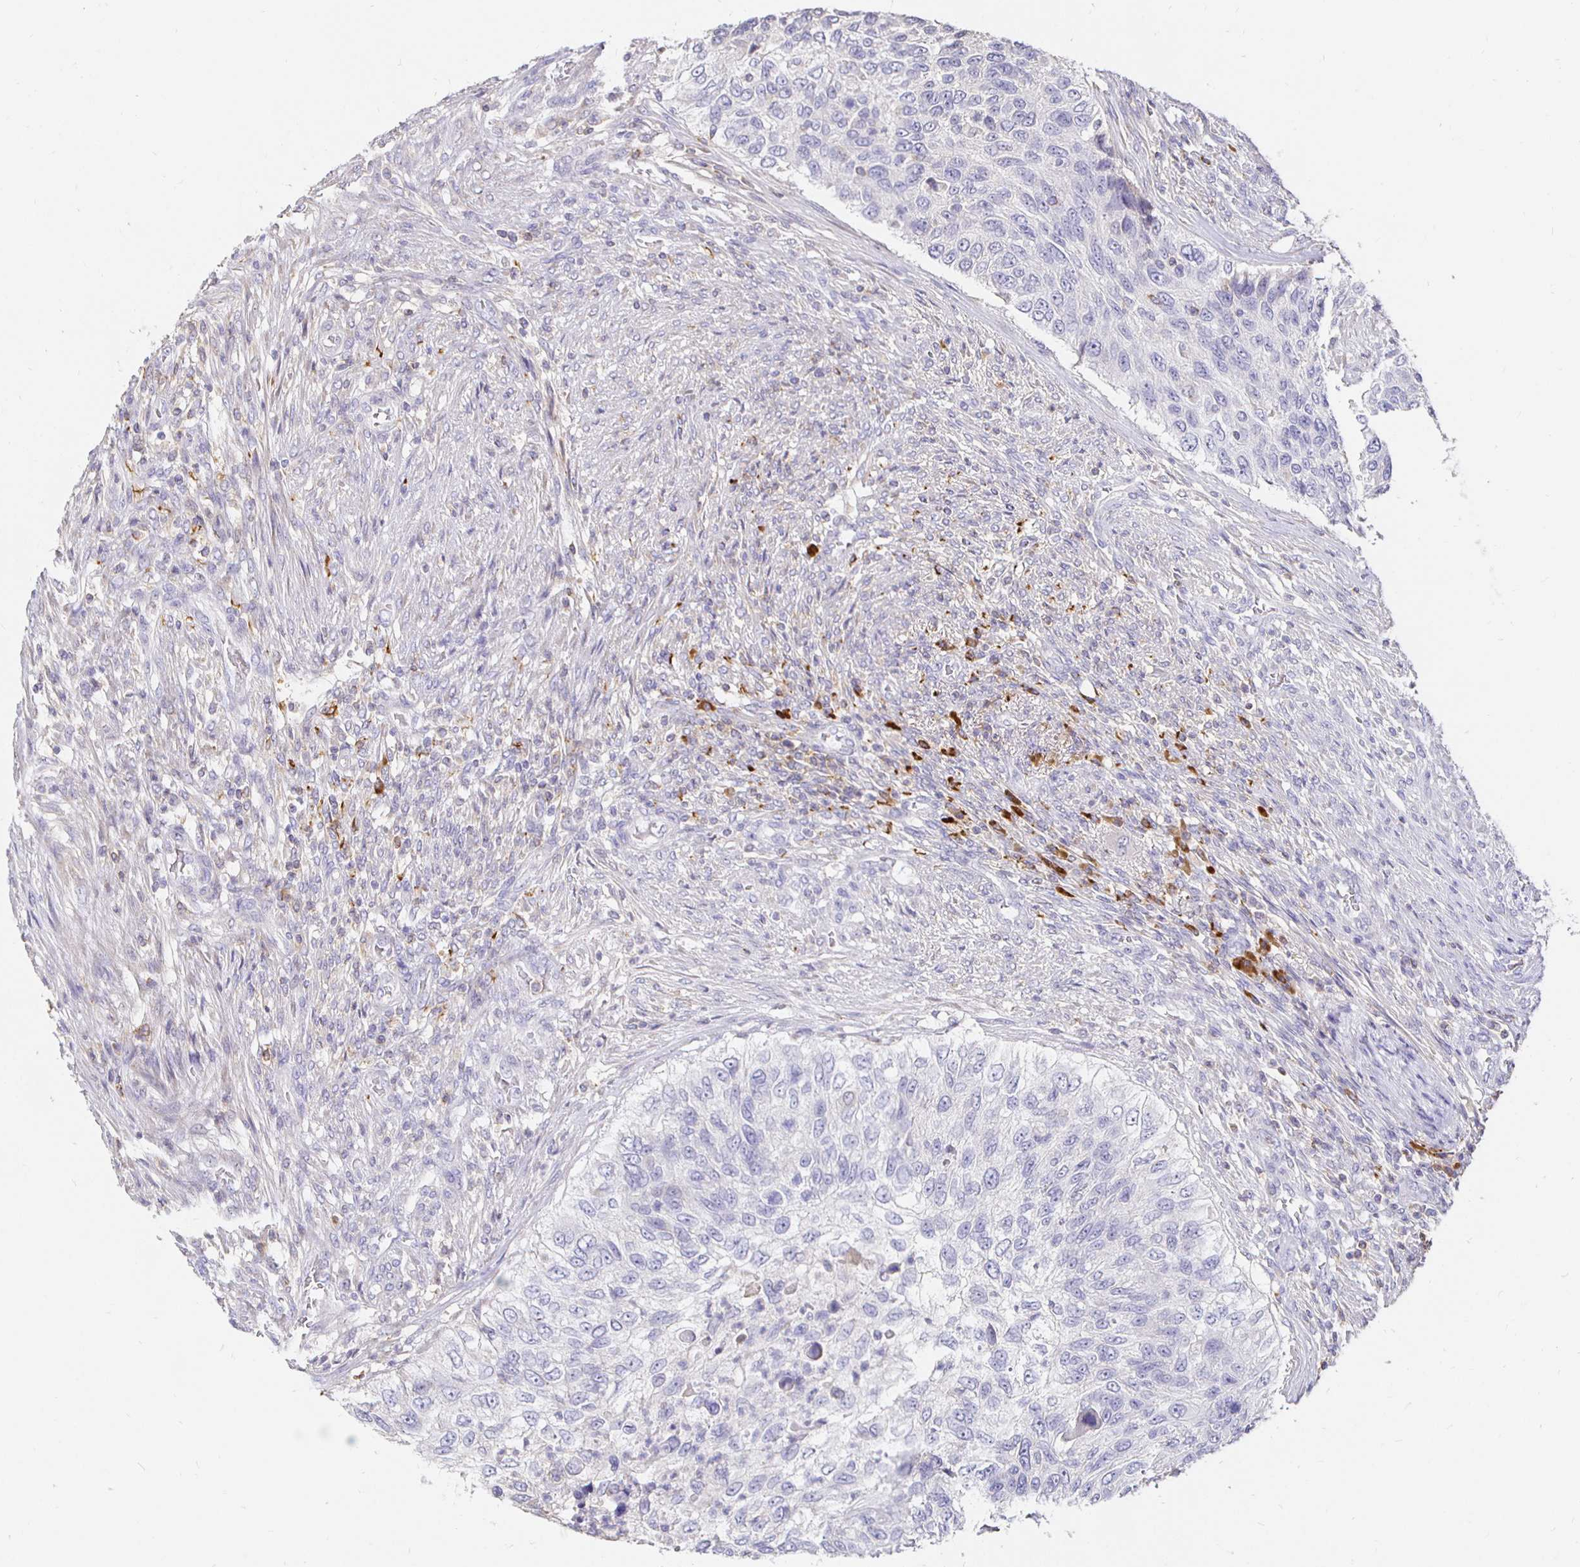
{"staining": {"intensity": "negative", "quantity": "none", "location": "none"}, "tissue": "urothelial cancer", "cell_type": "Tumor cells", "image_type": "cancer", "snomed": [{"axis": "morphology", "description": "Urothelial carcinoma, High grade"}, {"axis": "topography", "description": "Urinary bladder"}], "caption": "Protein analysis of high-grade urothelial carcinoma reveals no significant positivity in tumor cells. The staining is performed using DAB brown chromogen with nuclei counter-stained in using hematoxylin.", "gene": "CXCR3", "patient": {"sex": "female", "age": 60}}